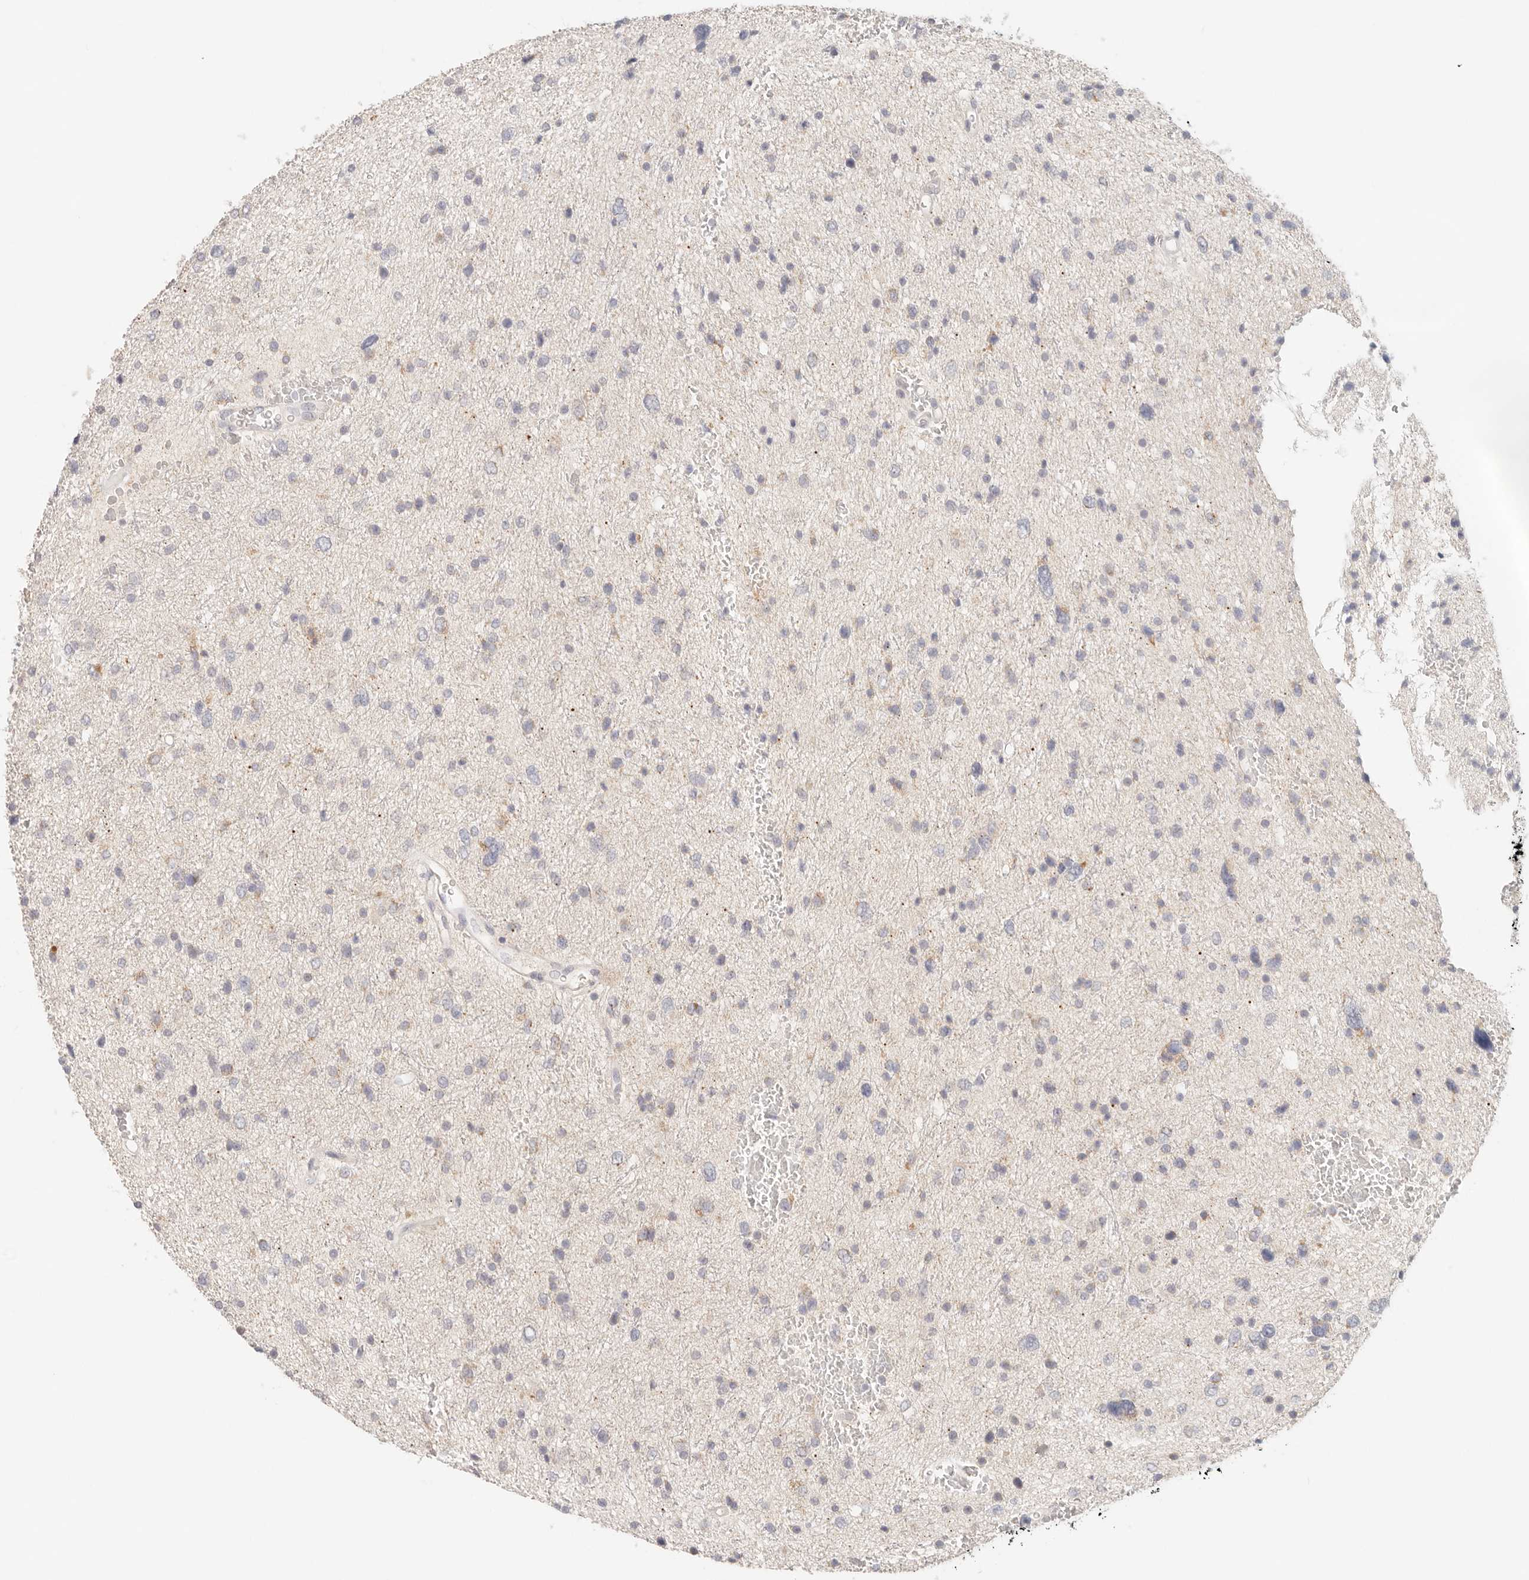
{"staining": {"intensity": "weak", "quantity": "<25%", "location": "cytoplasmic/membranous"}, "tissue": "glioma", "cell_type": "Tumor cells", "image_type": "cancer", "snomed": [{"axis": "morphology", "description": "Glioma, malignant, Low grade"}, {"axis": "topography", "description": "Brain"}], "caption": "This is an immunohistochemistry micrograph of malignant glioma (low-grade). There is no positivity in tumor cells.", "gene": "SPHK1", "patient": {"sex": "female", "age": 37}}